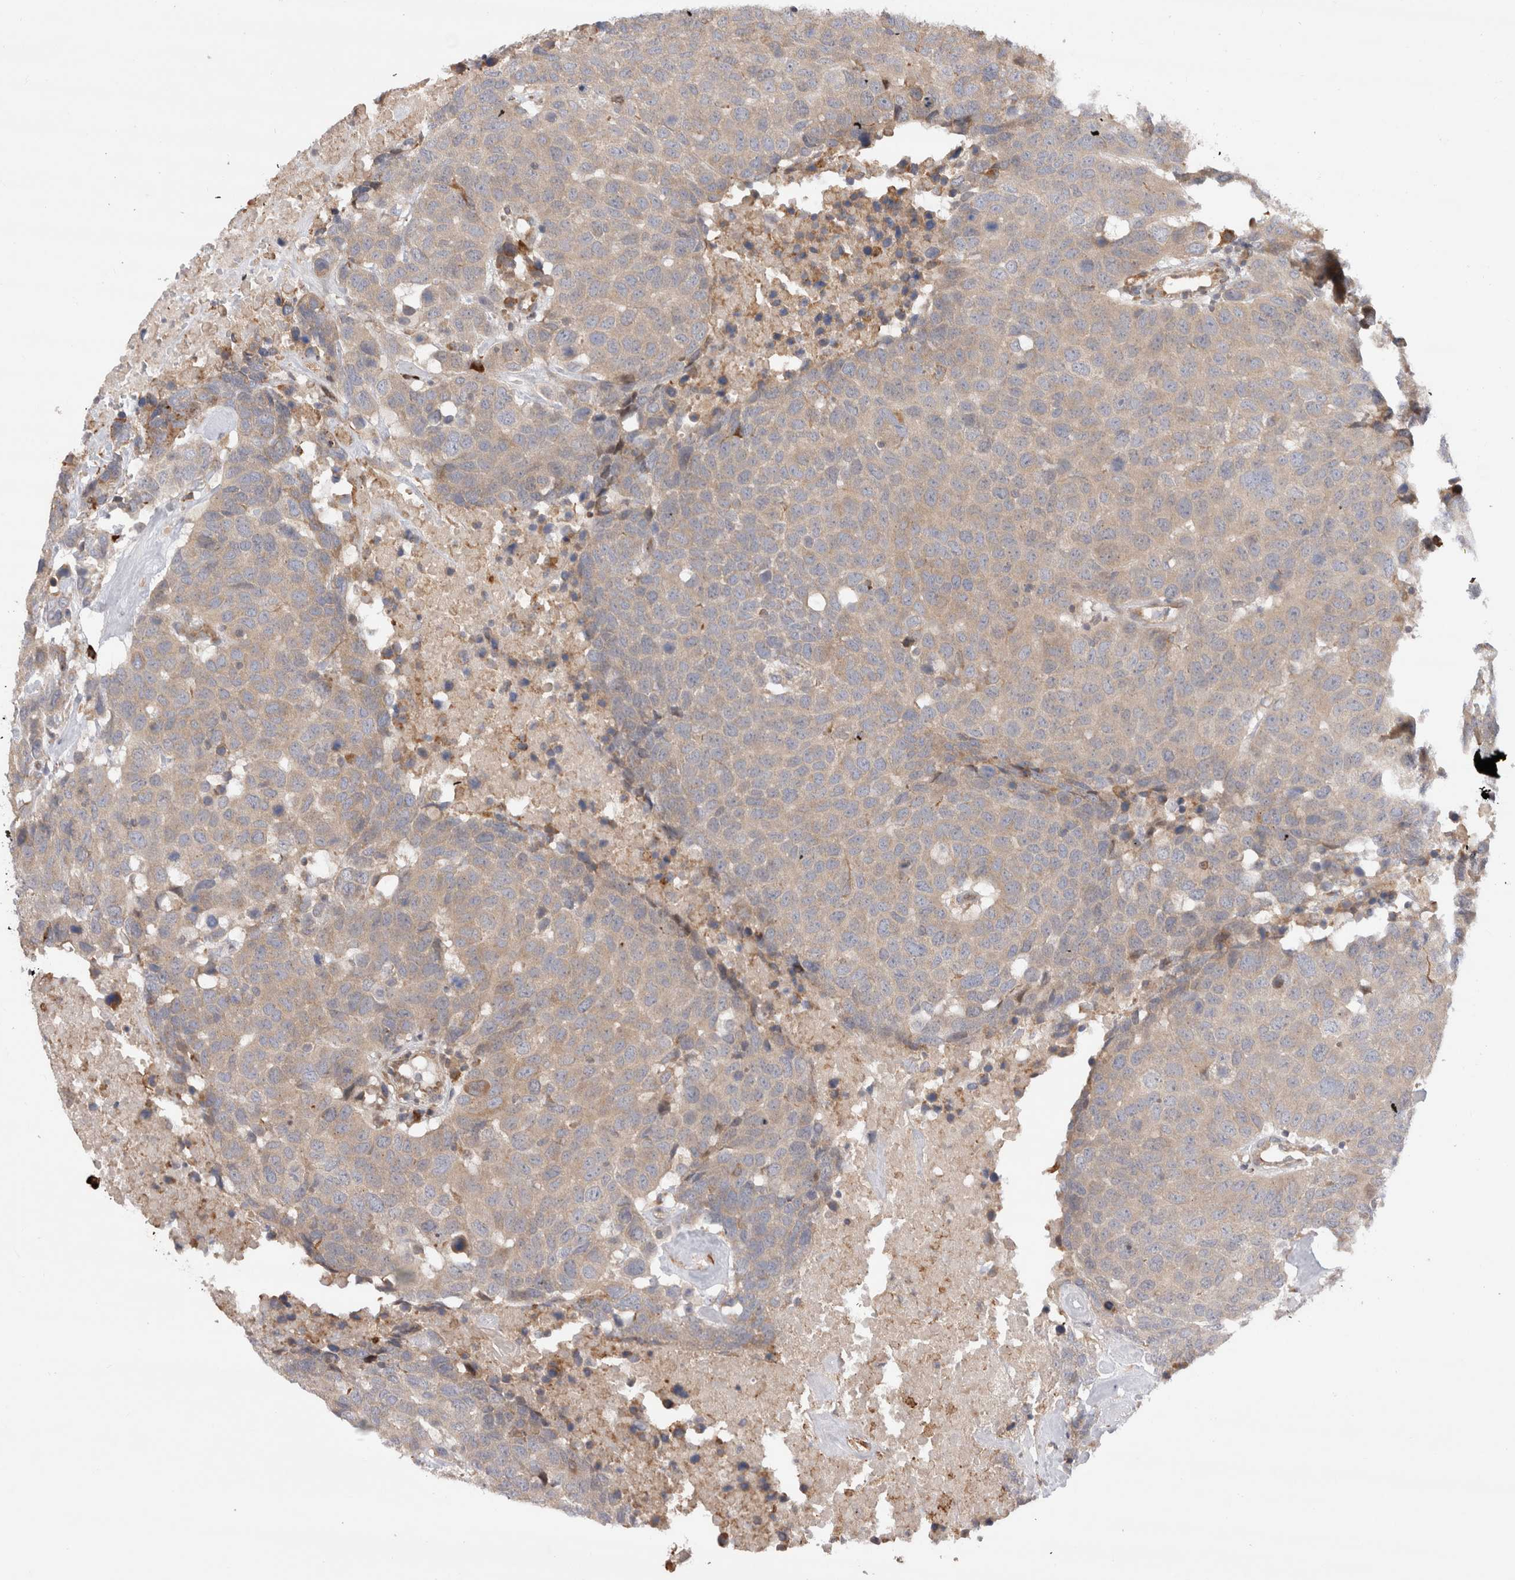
{"staining": {"intensity": "weak", "quantity": "25%-75%", "location": "cytoplasmic/membranous"}, "tissue": "head and neck cancer", "cell_type": "Tumor cells", "image_type": "cancer", "snomed": [{"axis": "morphology", "description": "Squamous cell carcinoma, NOS"}, {"axis": "topography", "description": "Head-Neck"}], "caption": "The micrograph demonstrates immunohistochemical staining of head and neck squamous cell carcinoma. There is weak cytoplasmic/membranous expression is present in approximately 25%-75% of tumor cells.", "gene": "PDCD10", "patient": {"sex": "male", "age": 66}}